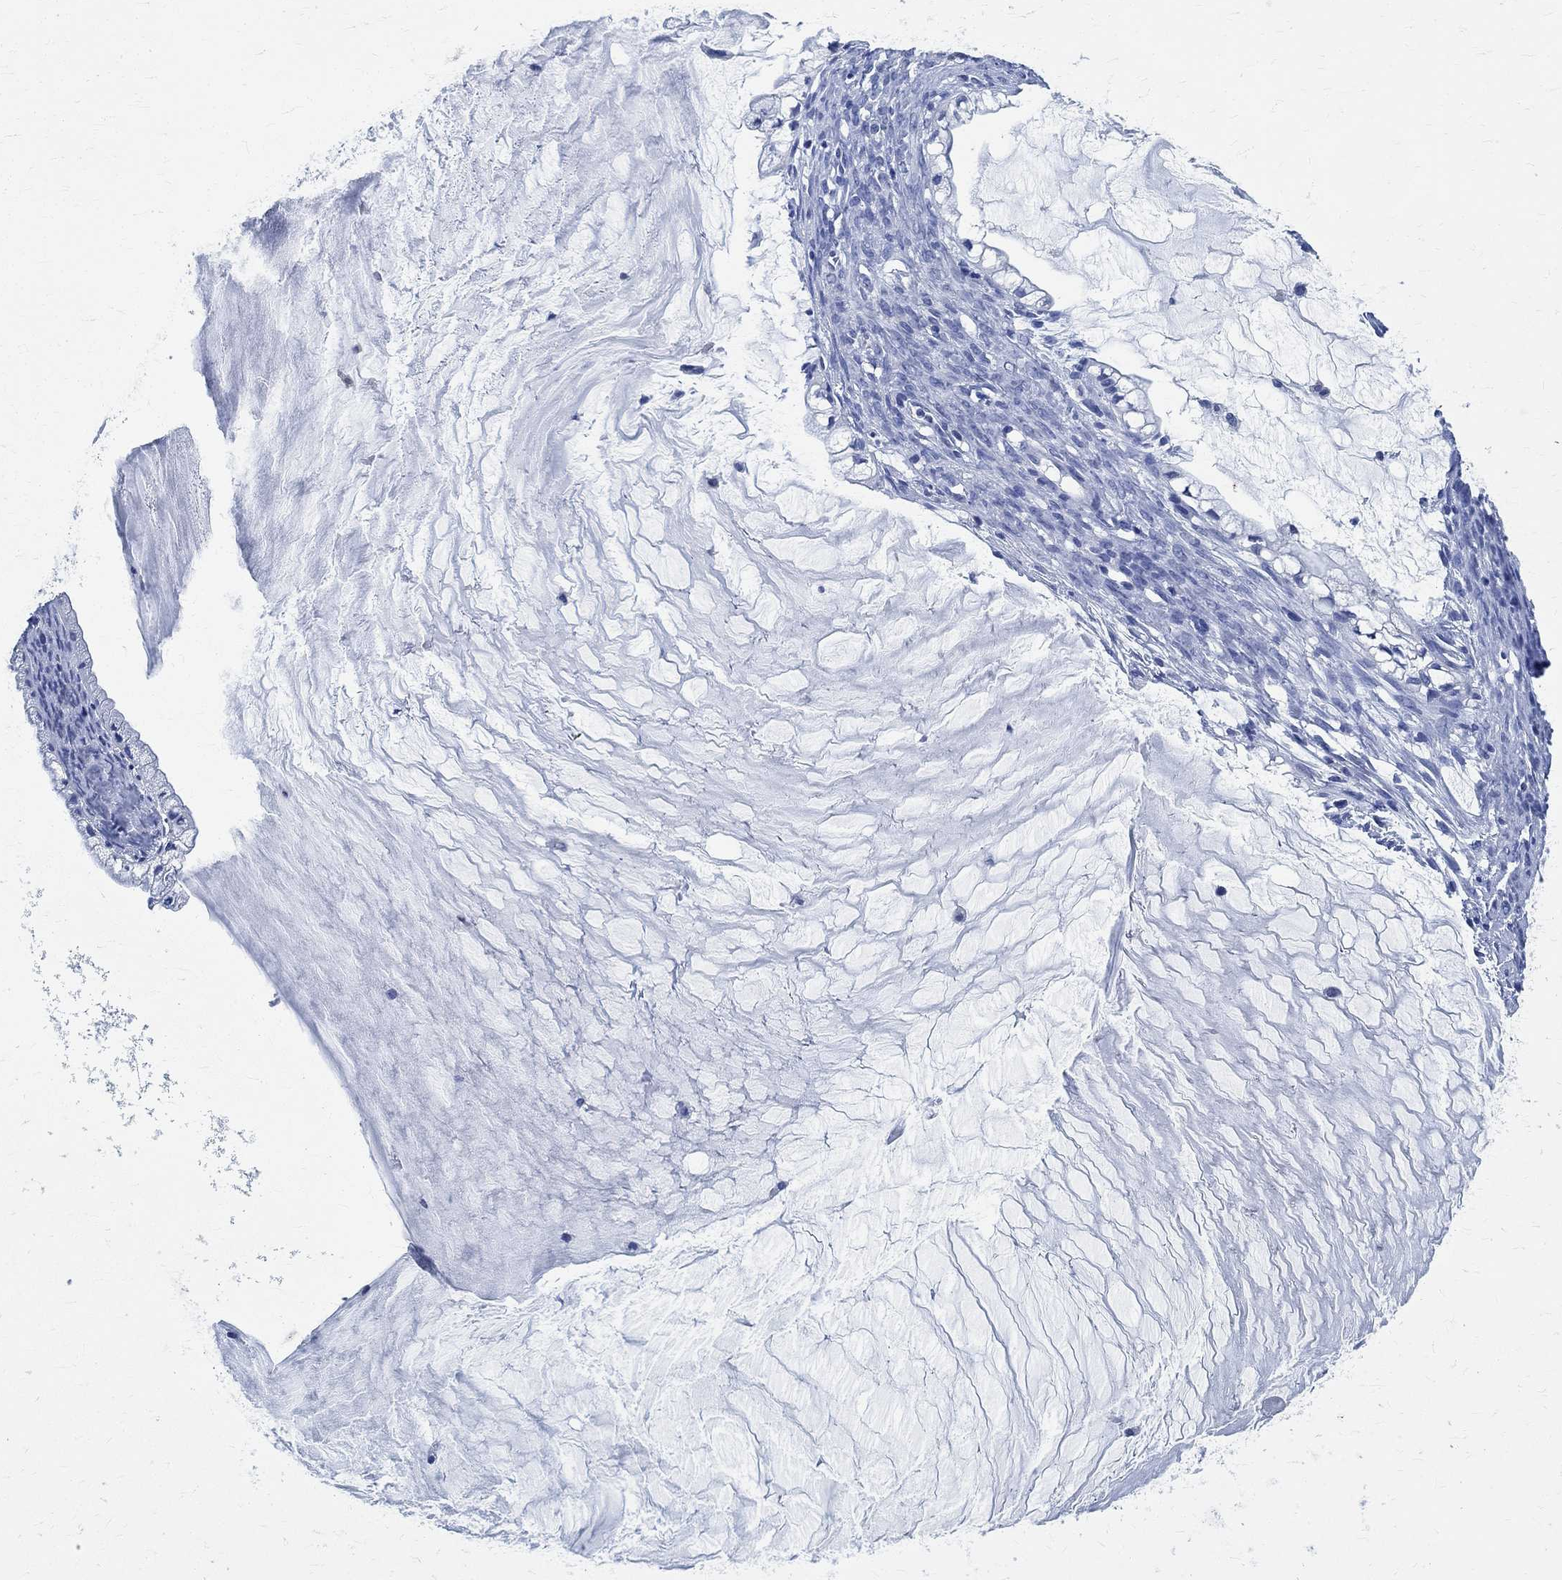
{"staining": {"intensity": "negative", "quantity": "none", "location": "none"}, "tissue": "ovarian cancer", "cell_type": "Tumor cells", "image_type": "cancer", "snomed": [{"axis": "morphology", "description": "Cystadenocarcinoma, mucinous, NOS"}, {"axis": "topography", "description": "Ovary"}], "caption": "Immunohistochemistry of ovarian mucinous cystadenocarcinoma exhibits no expression in tumor cells. The staining is performed using DAB brown chromogen with nuclei counter-stained in using hematoxylin.", "gene": "TMEM221", "patient": {"sex": "female", "age": 57}}